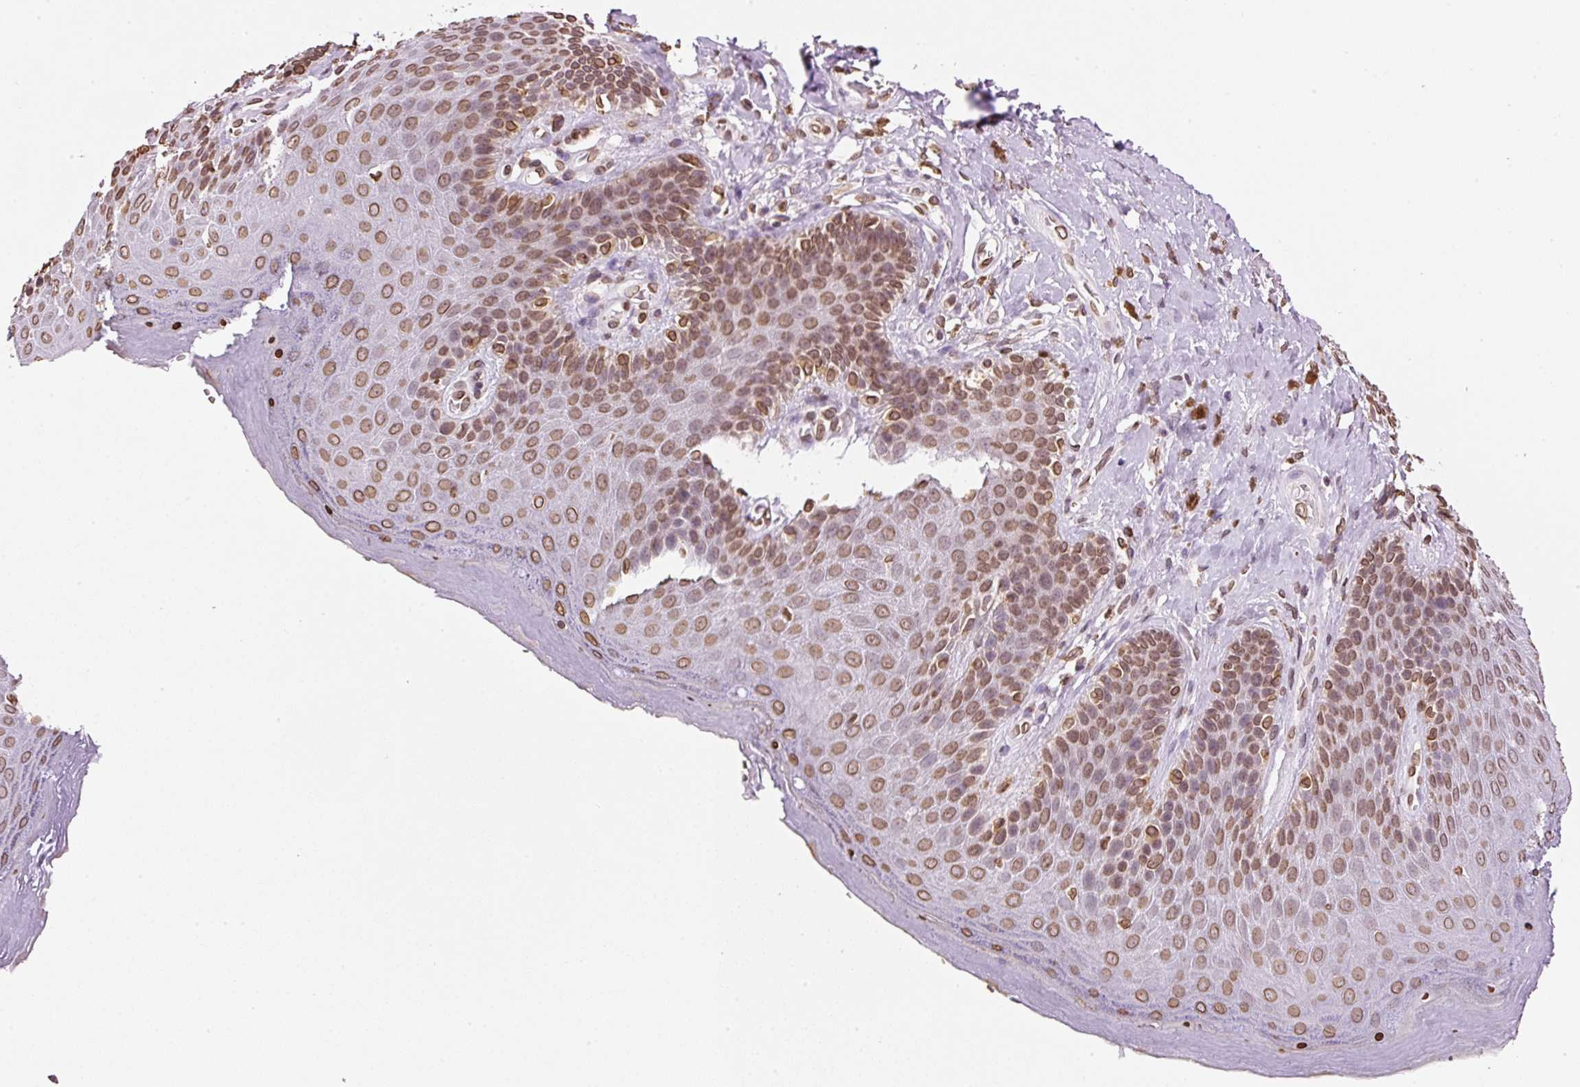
{"staining": {"intensity": "moderate", "quantity": ">75%", "location": "cytoplasmic/membranous,nuclear"}, "tissue": "skin", "cell_type": "Epidermal cells", "image_type": "normal", "snomed": [{"axis": "morphology", "description": "Normal tissue, NOS"}, {"axis": "topography", "description": "Anal"}, {"axis": "topography", "description": "Peripheral nerve tissue"}], "caption": "Moderate cytoplasmic/membranous,nuclear staining is identified in about >75% of epidermal cells in normal skin.", "gene": "ZNF224", "patient": {"sex": "male", "age": 53}}